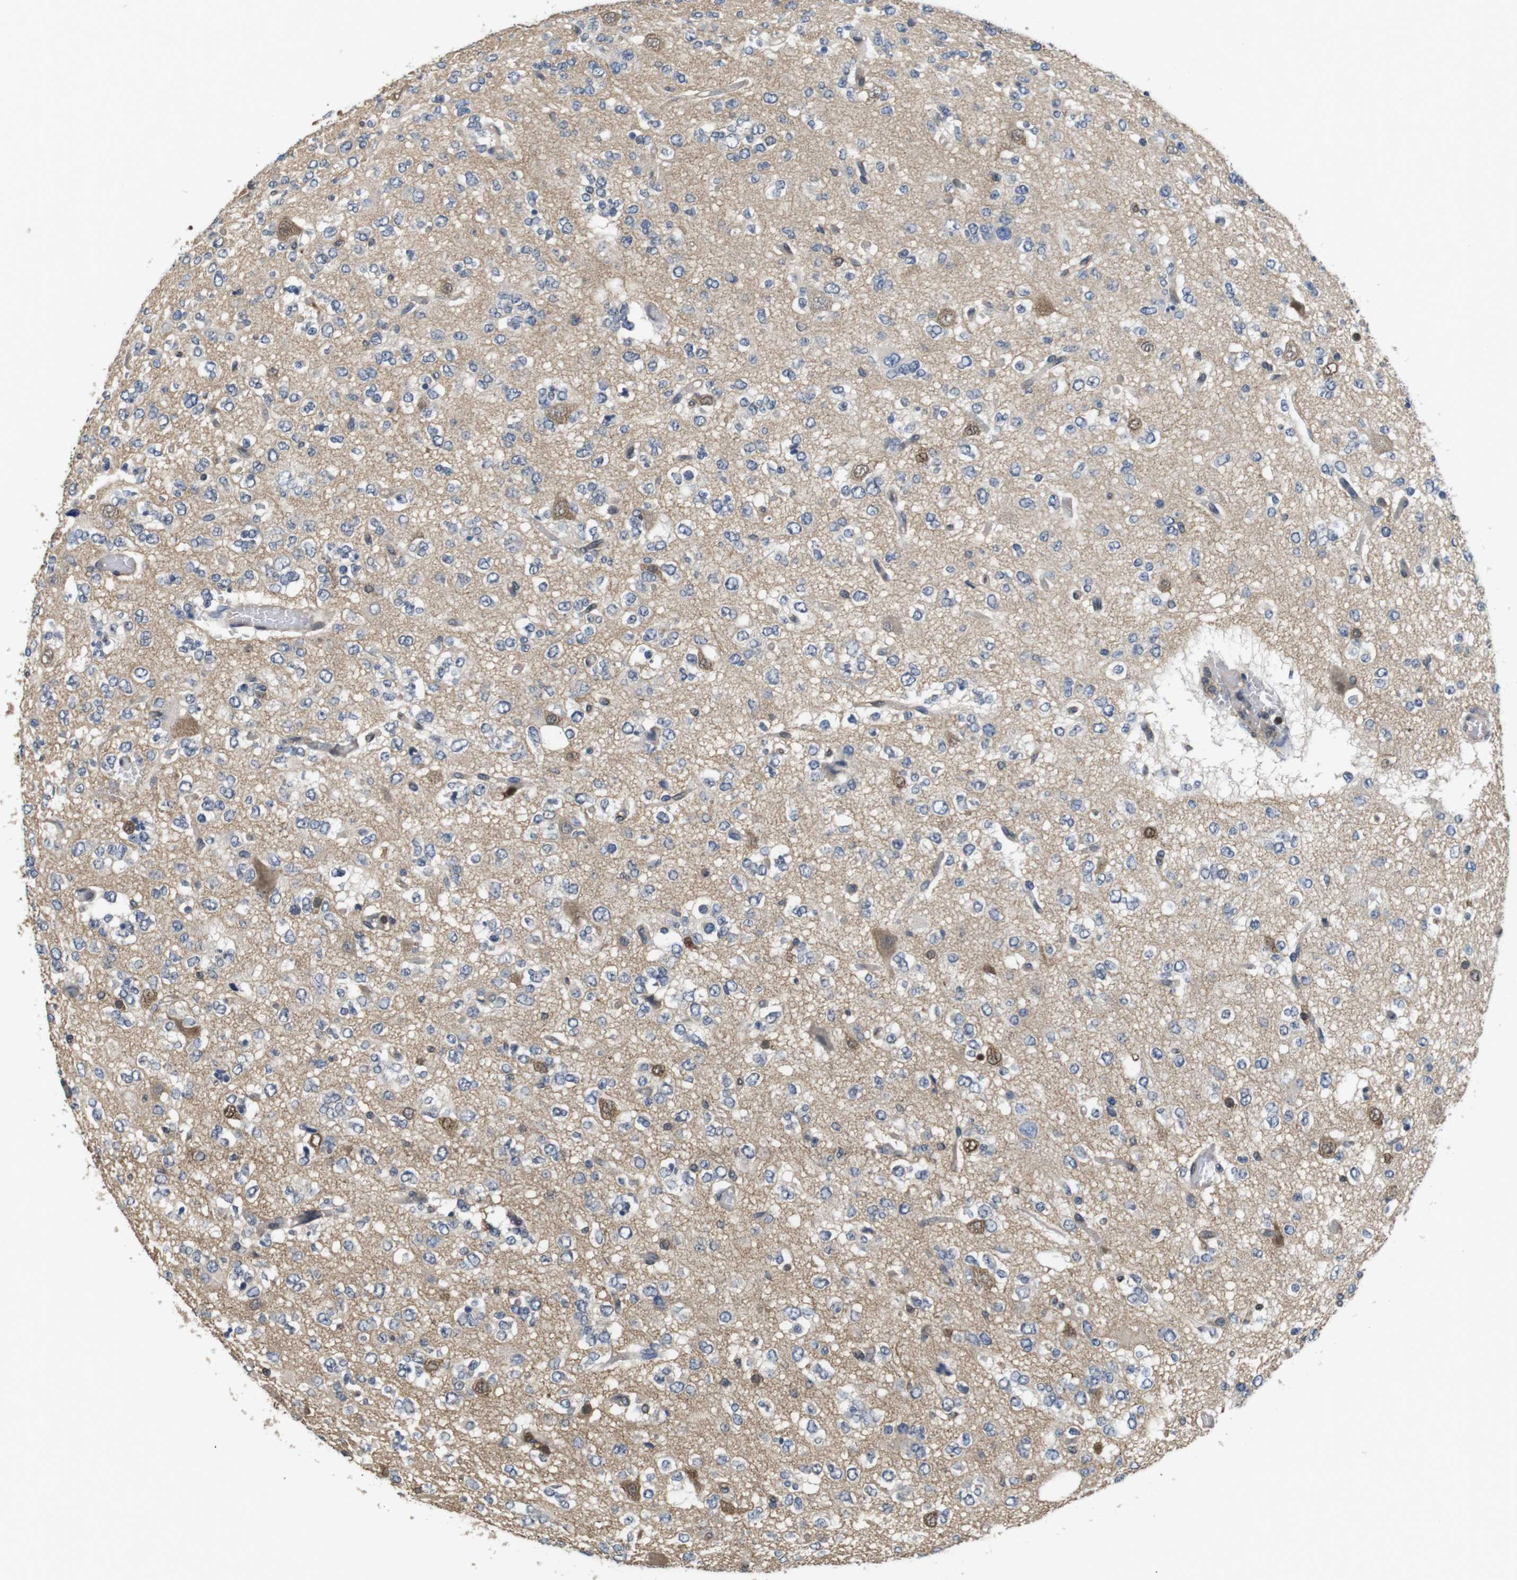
{"staining": {"intensity": "moderate", "quantity": "<25%", "location": "cytoplasmic/membranous"}, "tissue": "glioma", "cell_type": "Tumor cells", "image_type": "cancer", "snomed": [{"axis": "morphology", "description": "Glioma, malignant, Low grade"}, {"axis": "topography", "description": "Brain"}], "caption": "Brown immunohistochemical staining in human malignant low-grade glioma shows moderate cytoplasmic/membranous expression in approximately <25% of tumor cells.", "gene": "LDHA", "patient": {"sex": "male", "age": 38}}